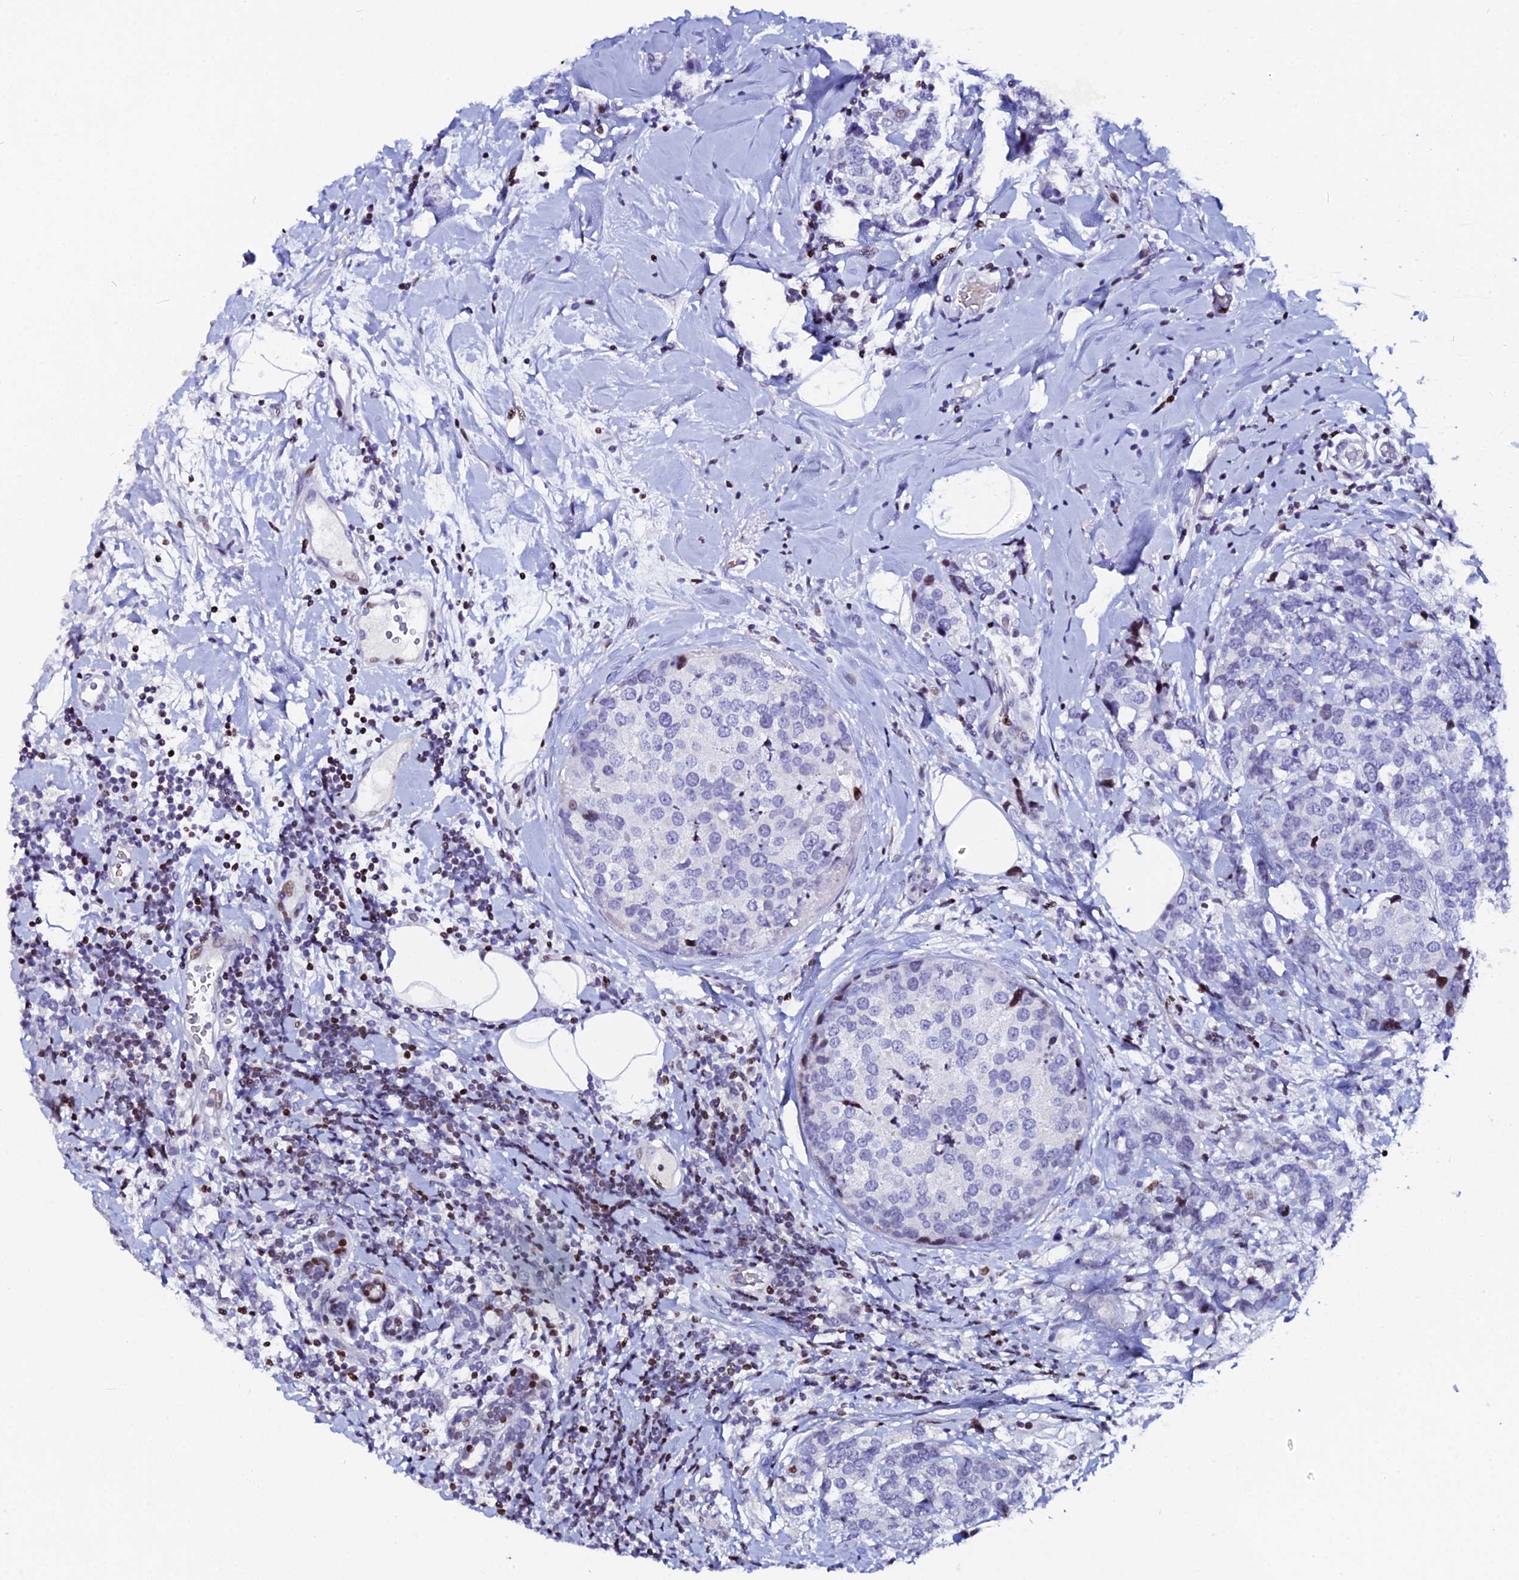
{"staining": {"intensity": "negative", "quantity": "none", "location": "none"}, "tissue": "breast cancer", "cell_type": "Tumor cells", "image_type": "cancer", "snomed": [{"axis": "morphology", "description": "Lobular carcinoma"}, {"axis": "topography", "description": "Breast"}], "caption": "High power microscopy histopathology image of an immunohistochemistry (IHC) micrograph of breast cancer (lobular carcinoma), revealing no significant staining in tumor cells.", "gene": "MYNN", "patient": {"sex": "female", "age": 59}}